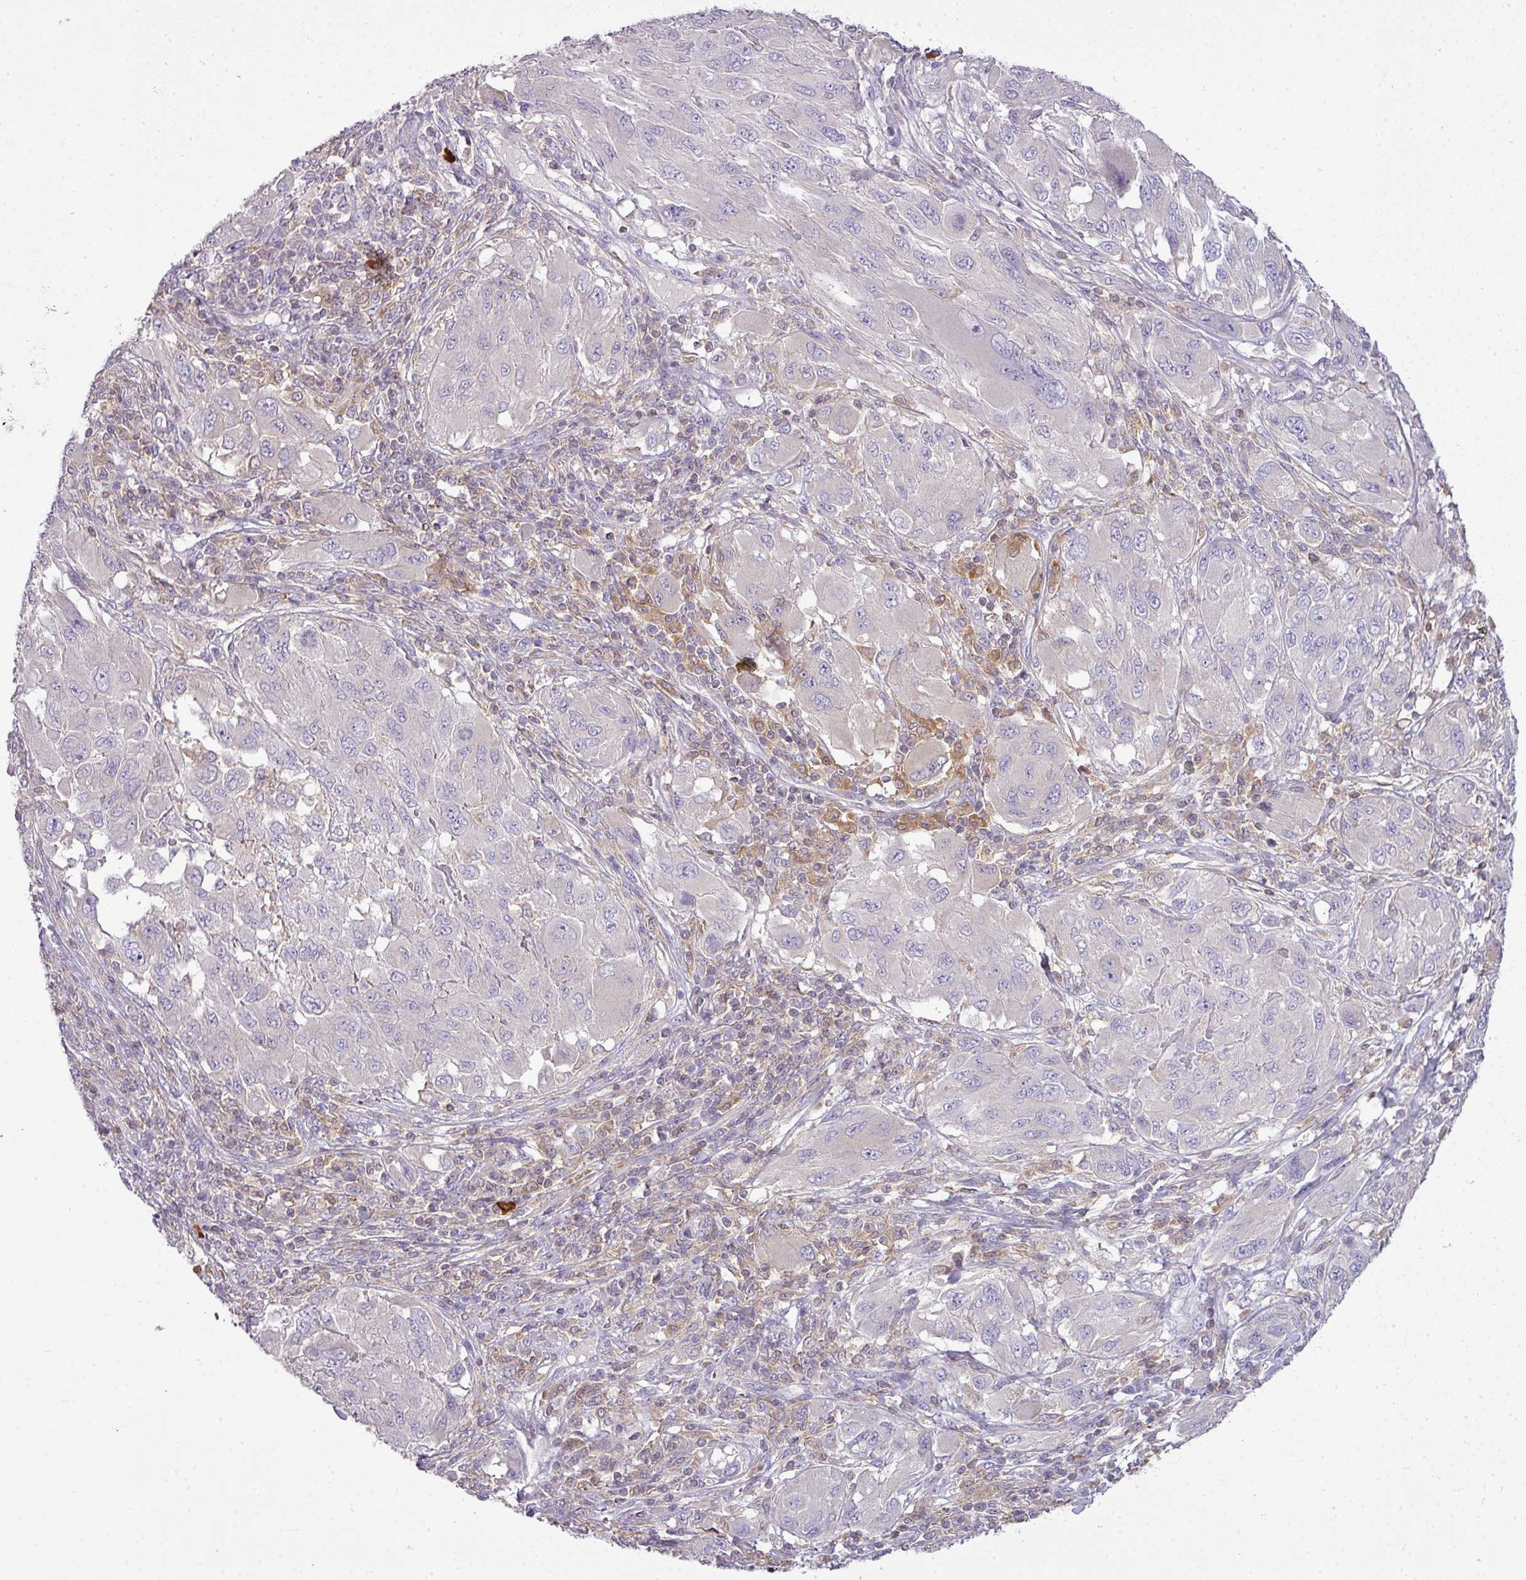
{"staining": {"intensity": "negative", "quantity": "none", "location": "none"}, "tissue": "melanoma", "cell_type": "Tumor cells", "image_type": "cancer", "snomed": [{"axis": "morphology", "description": "Malignant melanoma, NOS"}, {"axis": "topography", "description": "Skin"}], "caption": "Malignant melanoma stained for a protein using immunohistochemistry (IHC) shows no staining tumor cells.", "gene": "STAT5A", "patient": {"sex": "female", "age": 91}}